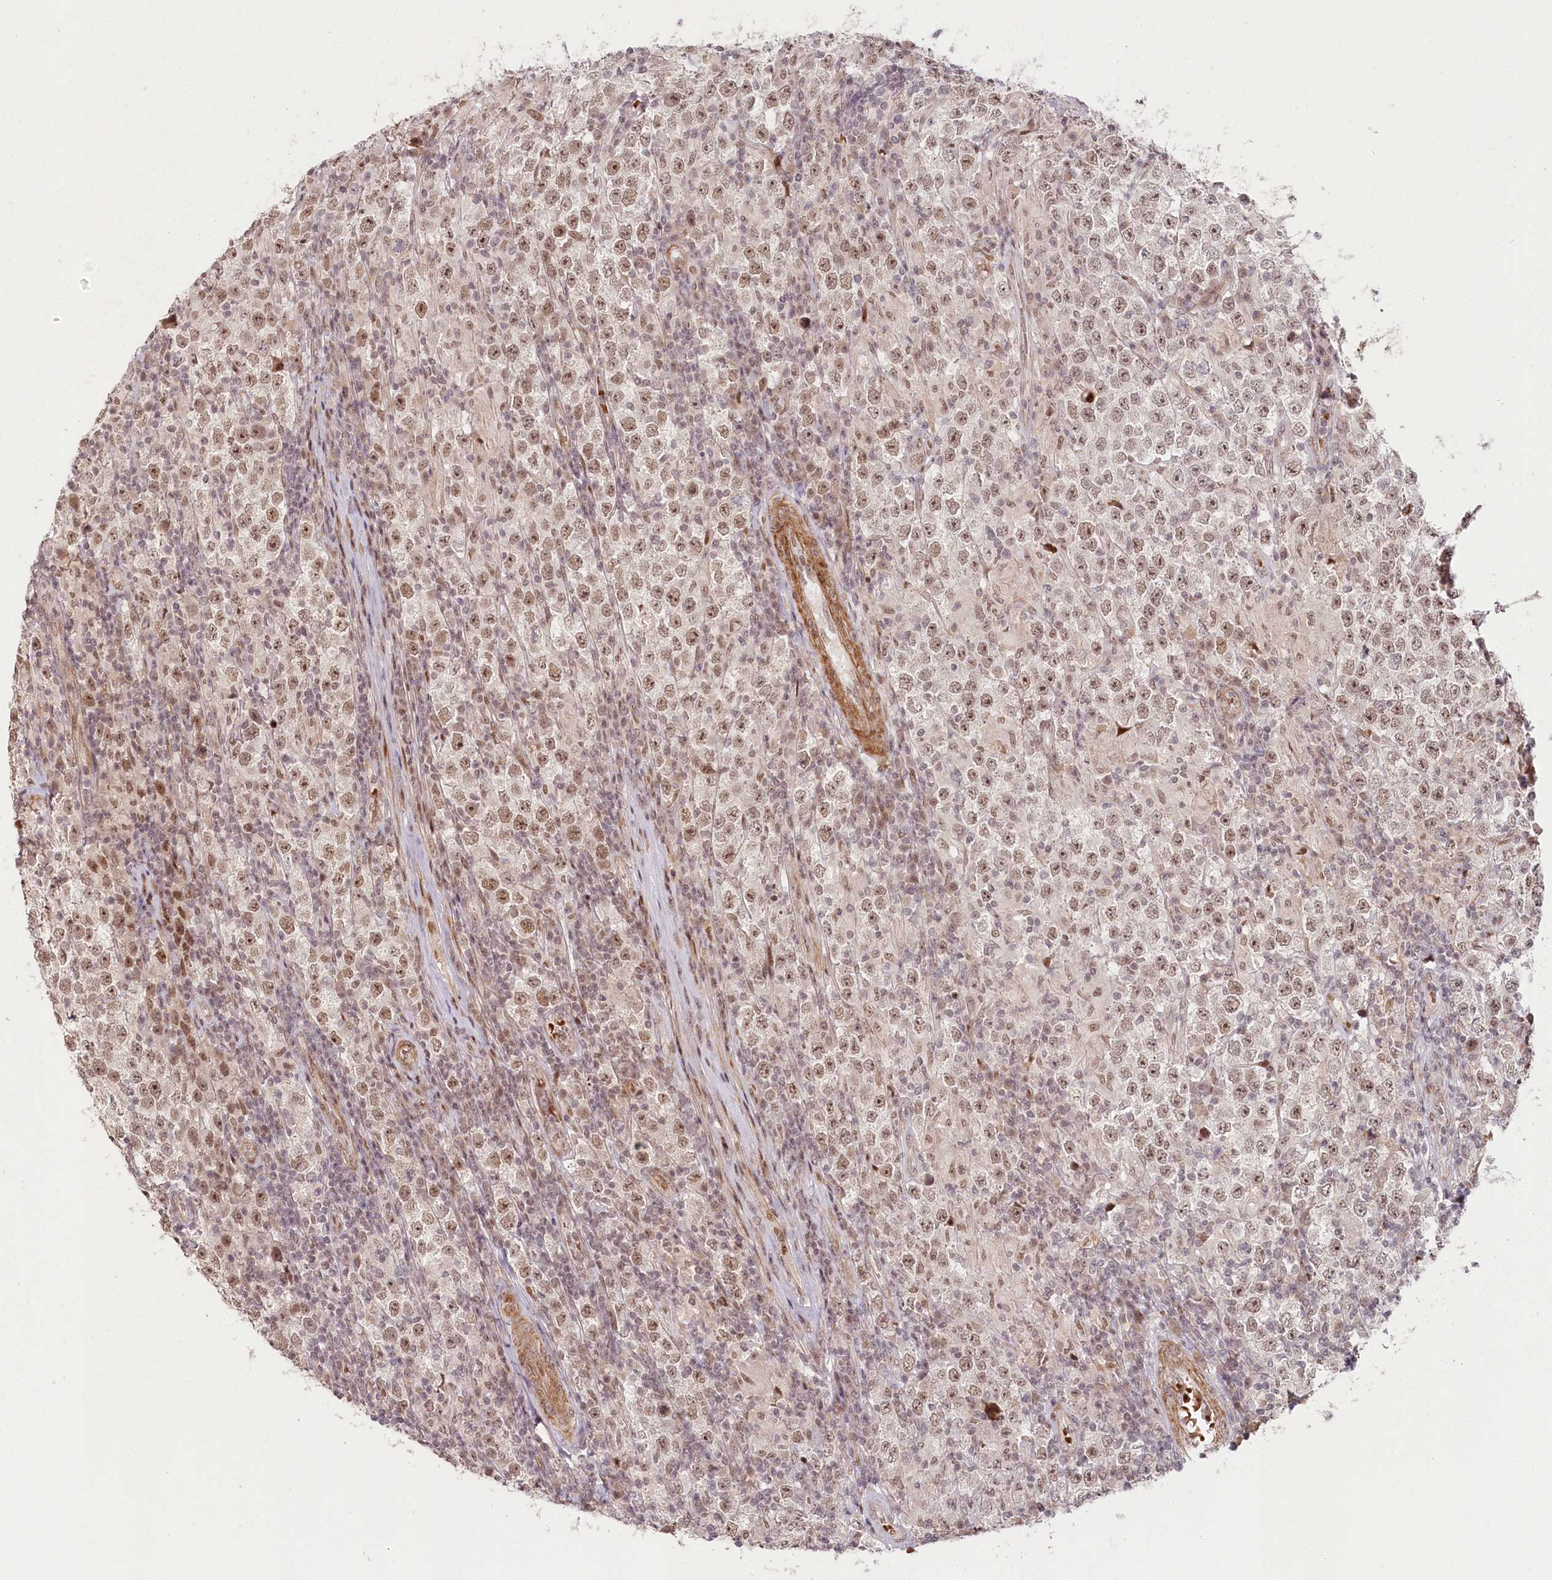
{"staining": {"intensity": "moderate", "quantity": ">75%", "location": "nuclear"}, "tissue": "testis cancer", "cell_type": "Tumor cells", "image_type": "cancer", "snomed": [{"axis": "morphology", "description": "Normal tissue, NOS"}, {"axis": "morphology", "description": "Urothelial carcinoma, High grade"}, {"axis": "morphology", "description": "Seminoma, NOS"}, {"axis": "morphology", "description": "Carcinoma, Embryonal, NOS"}, {"axis": "topography", "description": "Urinary bladder"}, {"axis": "topography", "description": "Testis"}], "caption": "Immunohistochemical staining of human testis cancer exhibits medium levels of moderate nuclear protein staining in approximately >75% of tumor cells.", "gene": "FAM204A", "patient": {"sex": "male", "age": 41}}